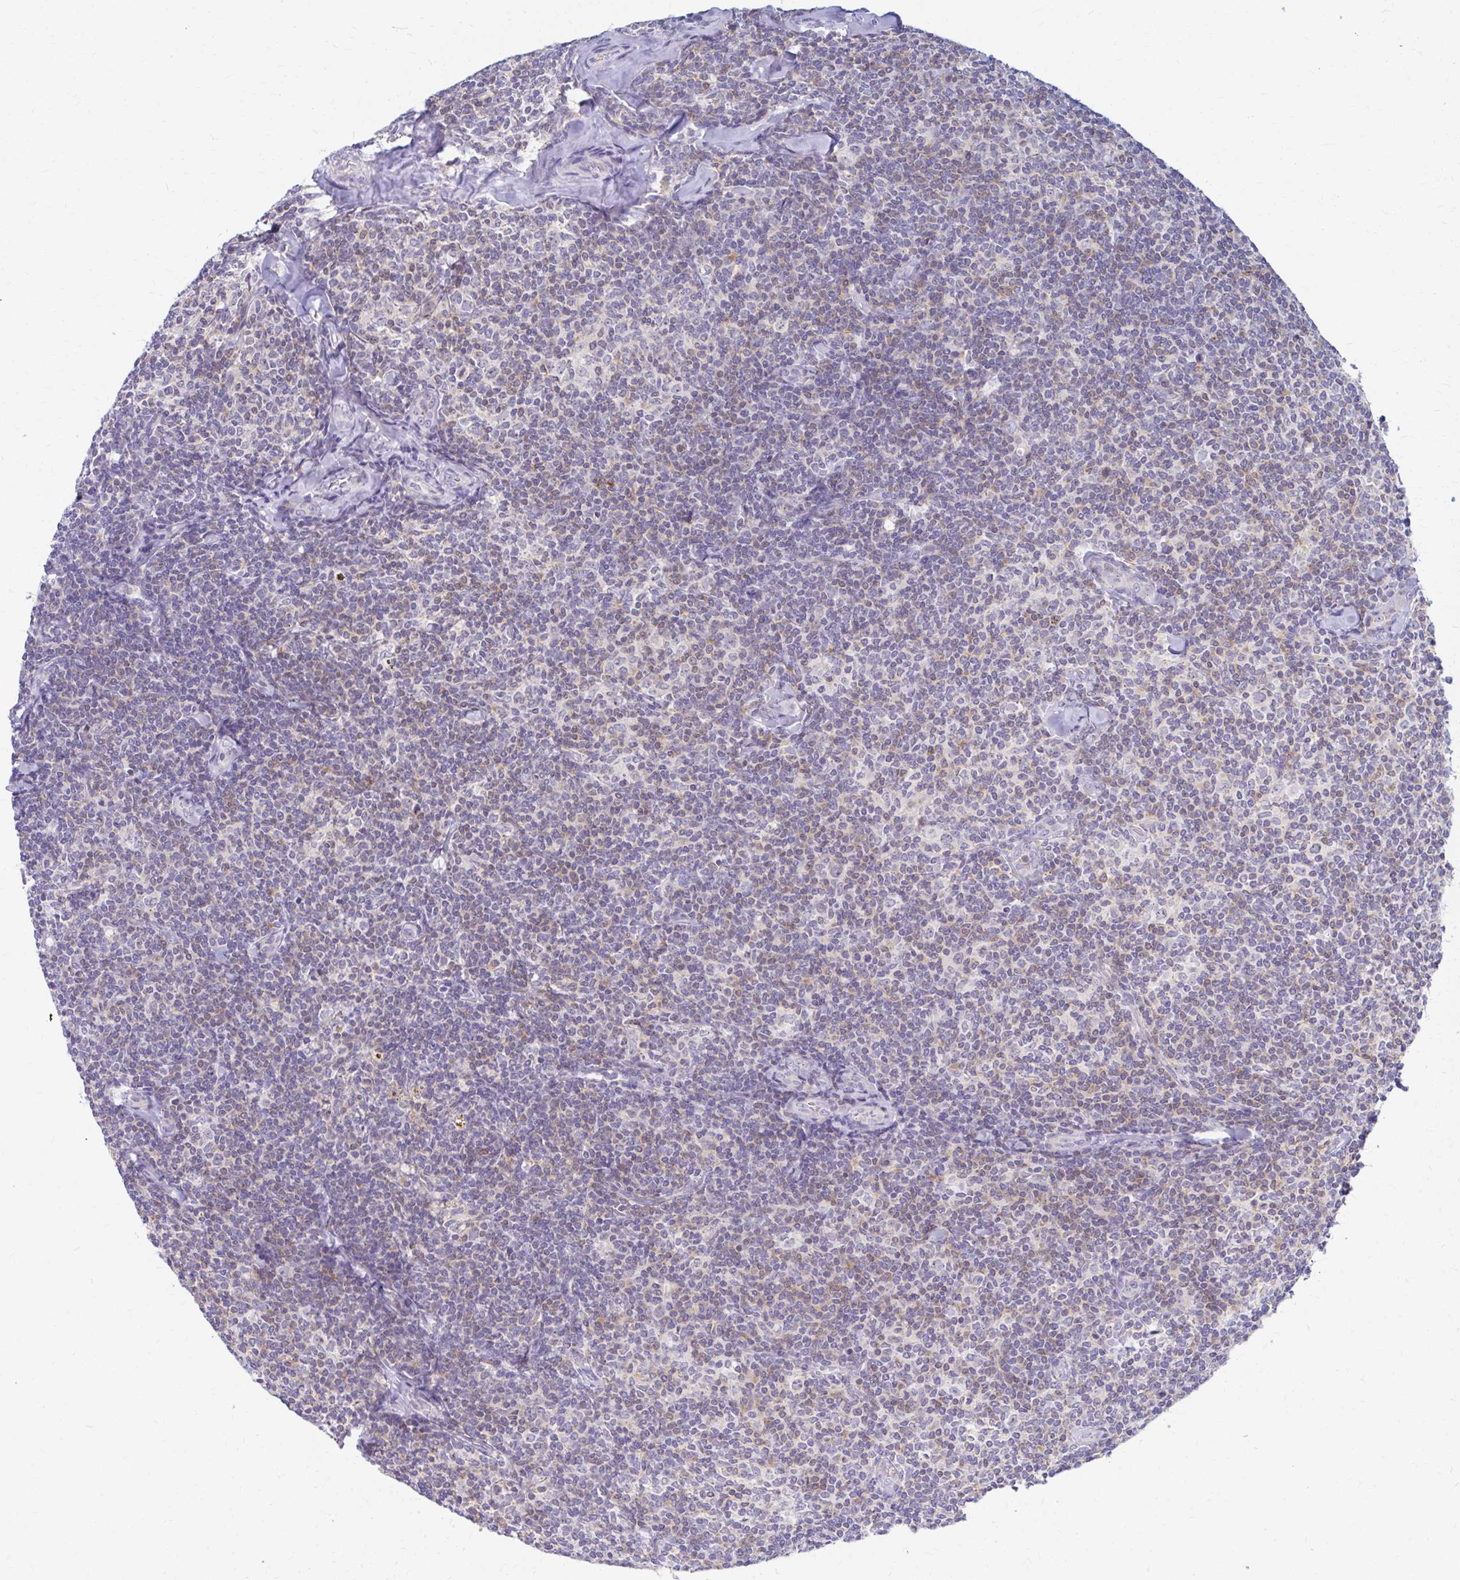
{"staining": {"intensity": "negative", "quantity": "none", "location": "none"}, "tissue": "lymphoma", "cell_type": "Tumor cells", "image_type": "cancer", "snomed": [{"axis": "morphology", "description": "Malignant lymphoma, non-Hodgkin's type, Low grade"}, {"axis": "topography", "description": "Lymph node"}], "caption": "A micrograph of human malignant lymphoma, non-Hodgkin's type (low-grade) is negative for staining in tumor cells.", "gene": "RADIL", "patient": {"sex": "female", "age": 56}}